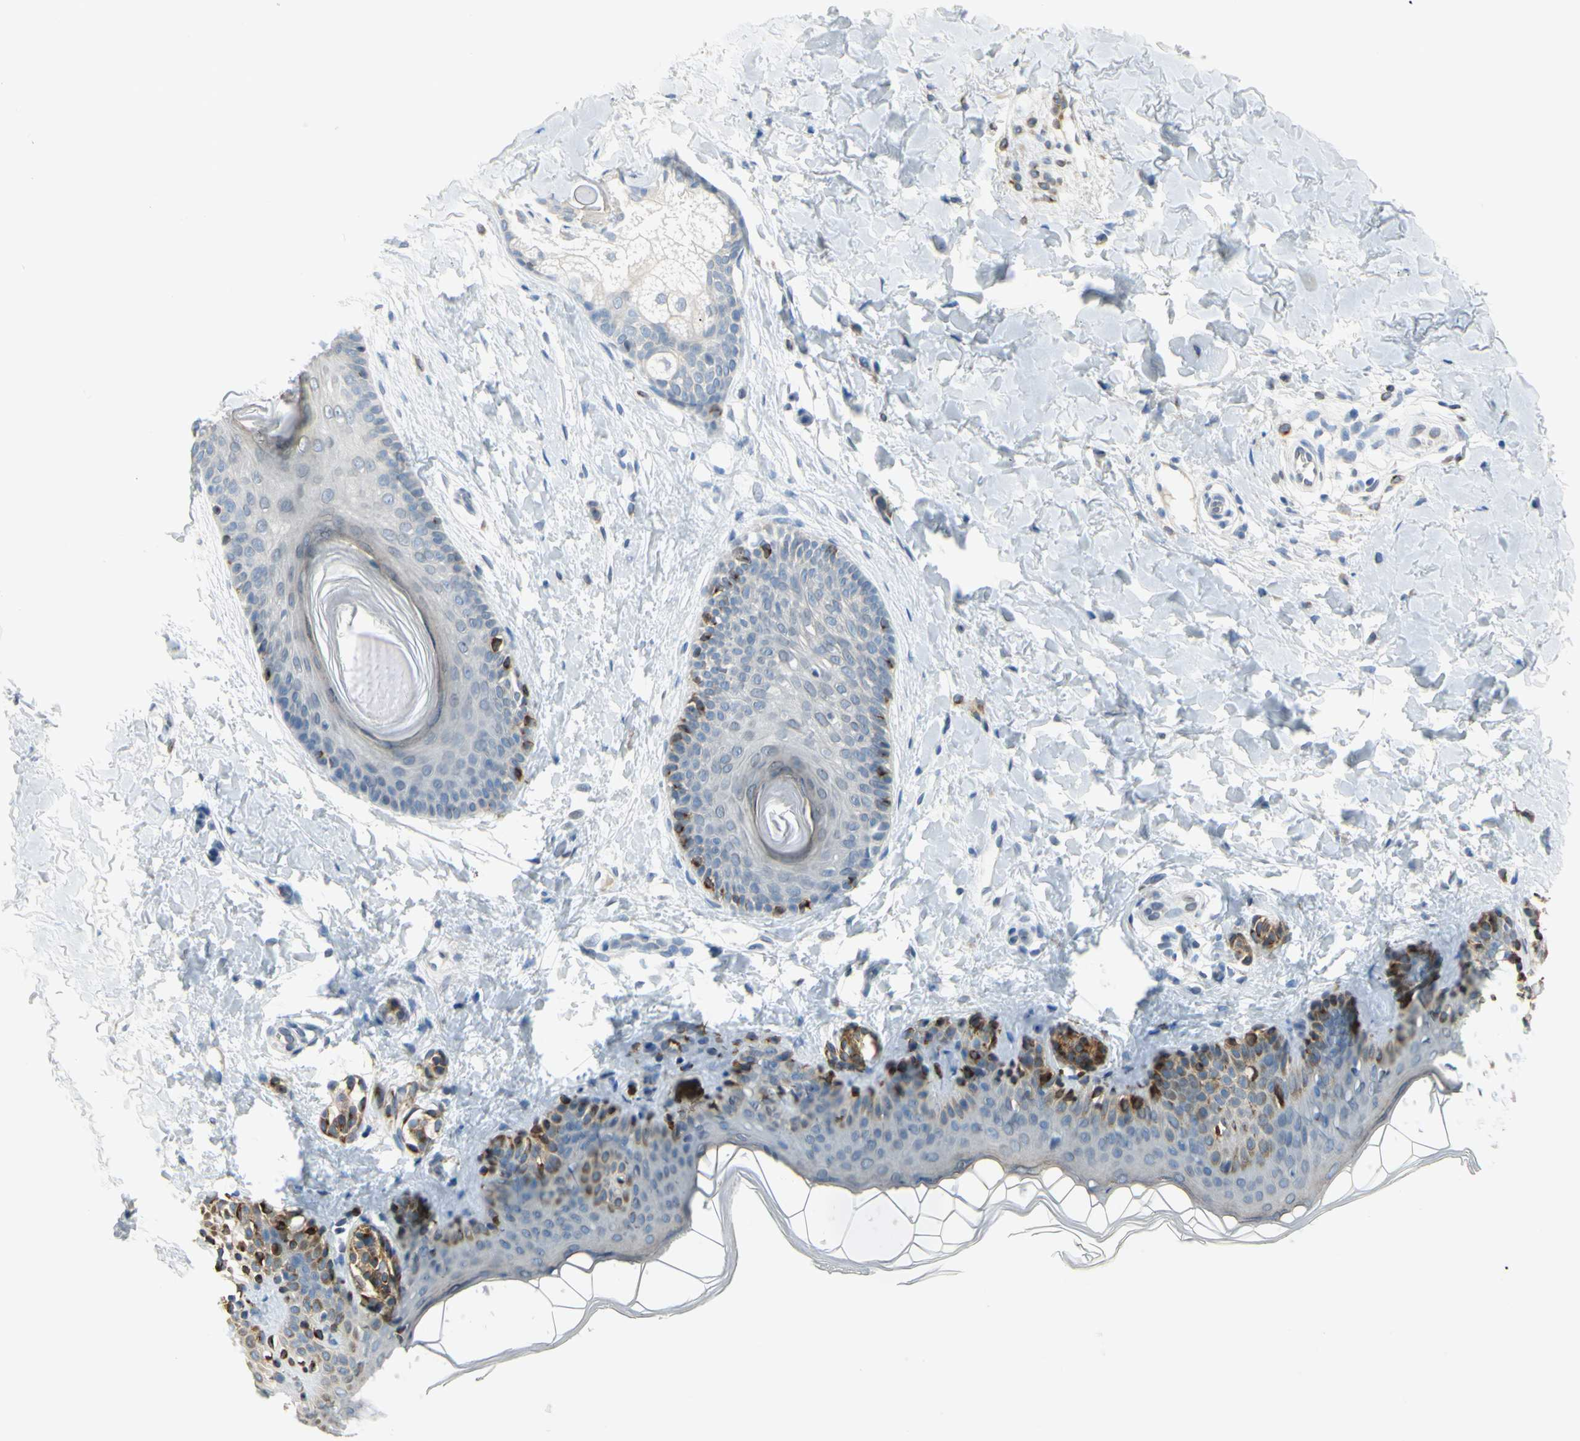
{"staining": {"intensity": "negative", "quantity": "none", "location": "none"}, "tissue": "skin", "cell_type": "Fibroblasts", "image_type": "normal", "snomed": [{"axis": "morphology", "description": "Normal tissue, NOS"}, {"axis": "topography", "description": "Skin"}], "caption": "Skin was stained to show a protein in brown. There is no significant staining in fibroblasts. (Immunohistochemistry, brightfield microscopy, high magnification).", "gene": "DCT", "patient": {"sex": "male", "age": 16}}